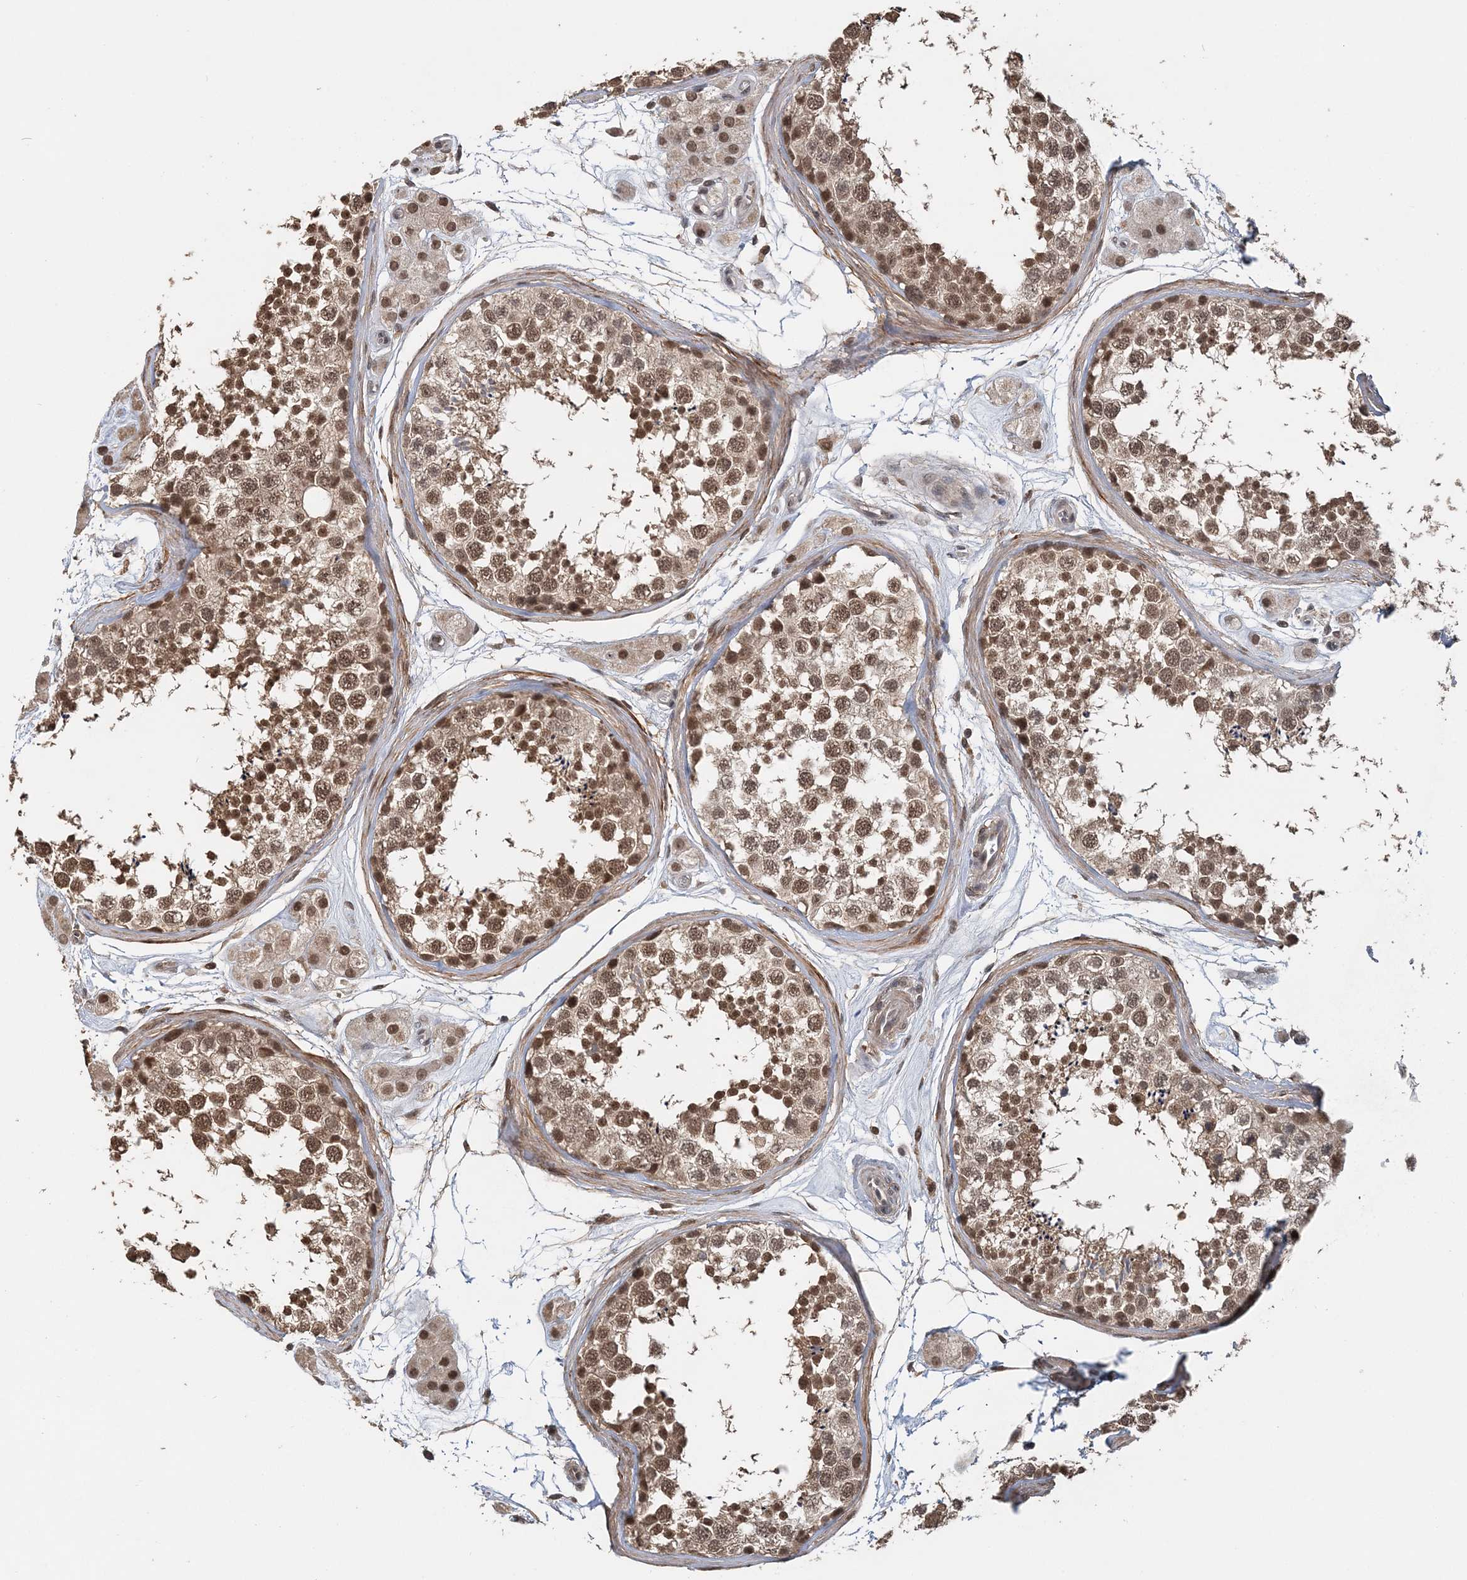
{"staining": {"intensity": "moderate", "quantity": ">75%", "location": "nuclear"}, "tissue": "testis", "cell_type": "Cells in seminiferous ducts", "image_type": "normal", "snomed": [{"axis": "morphology", "description": "Normal tissue, NOS"}, {"axis": "topography", "description": "Testis"}], "caption": "Immunohistochemical staining of normal testis exhibits moderate nuclear protein staining in about >75% of cells in seminiferous ducts. Nuclei are stained in blue.", "gene": "TSHZ2", "patient": {"sex": "male", "age": 56}}